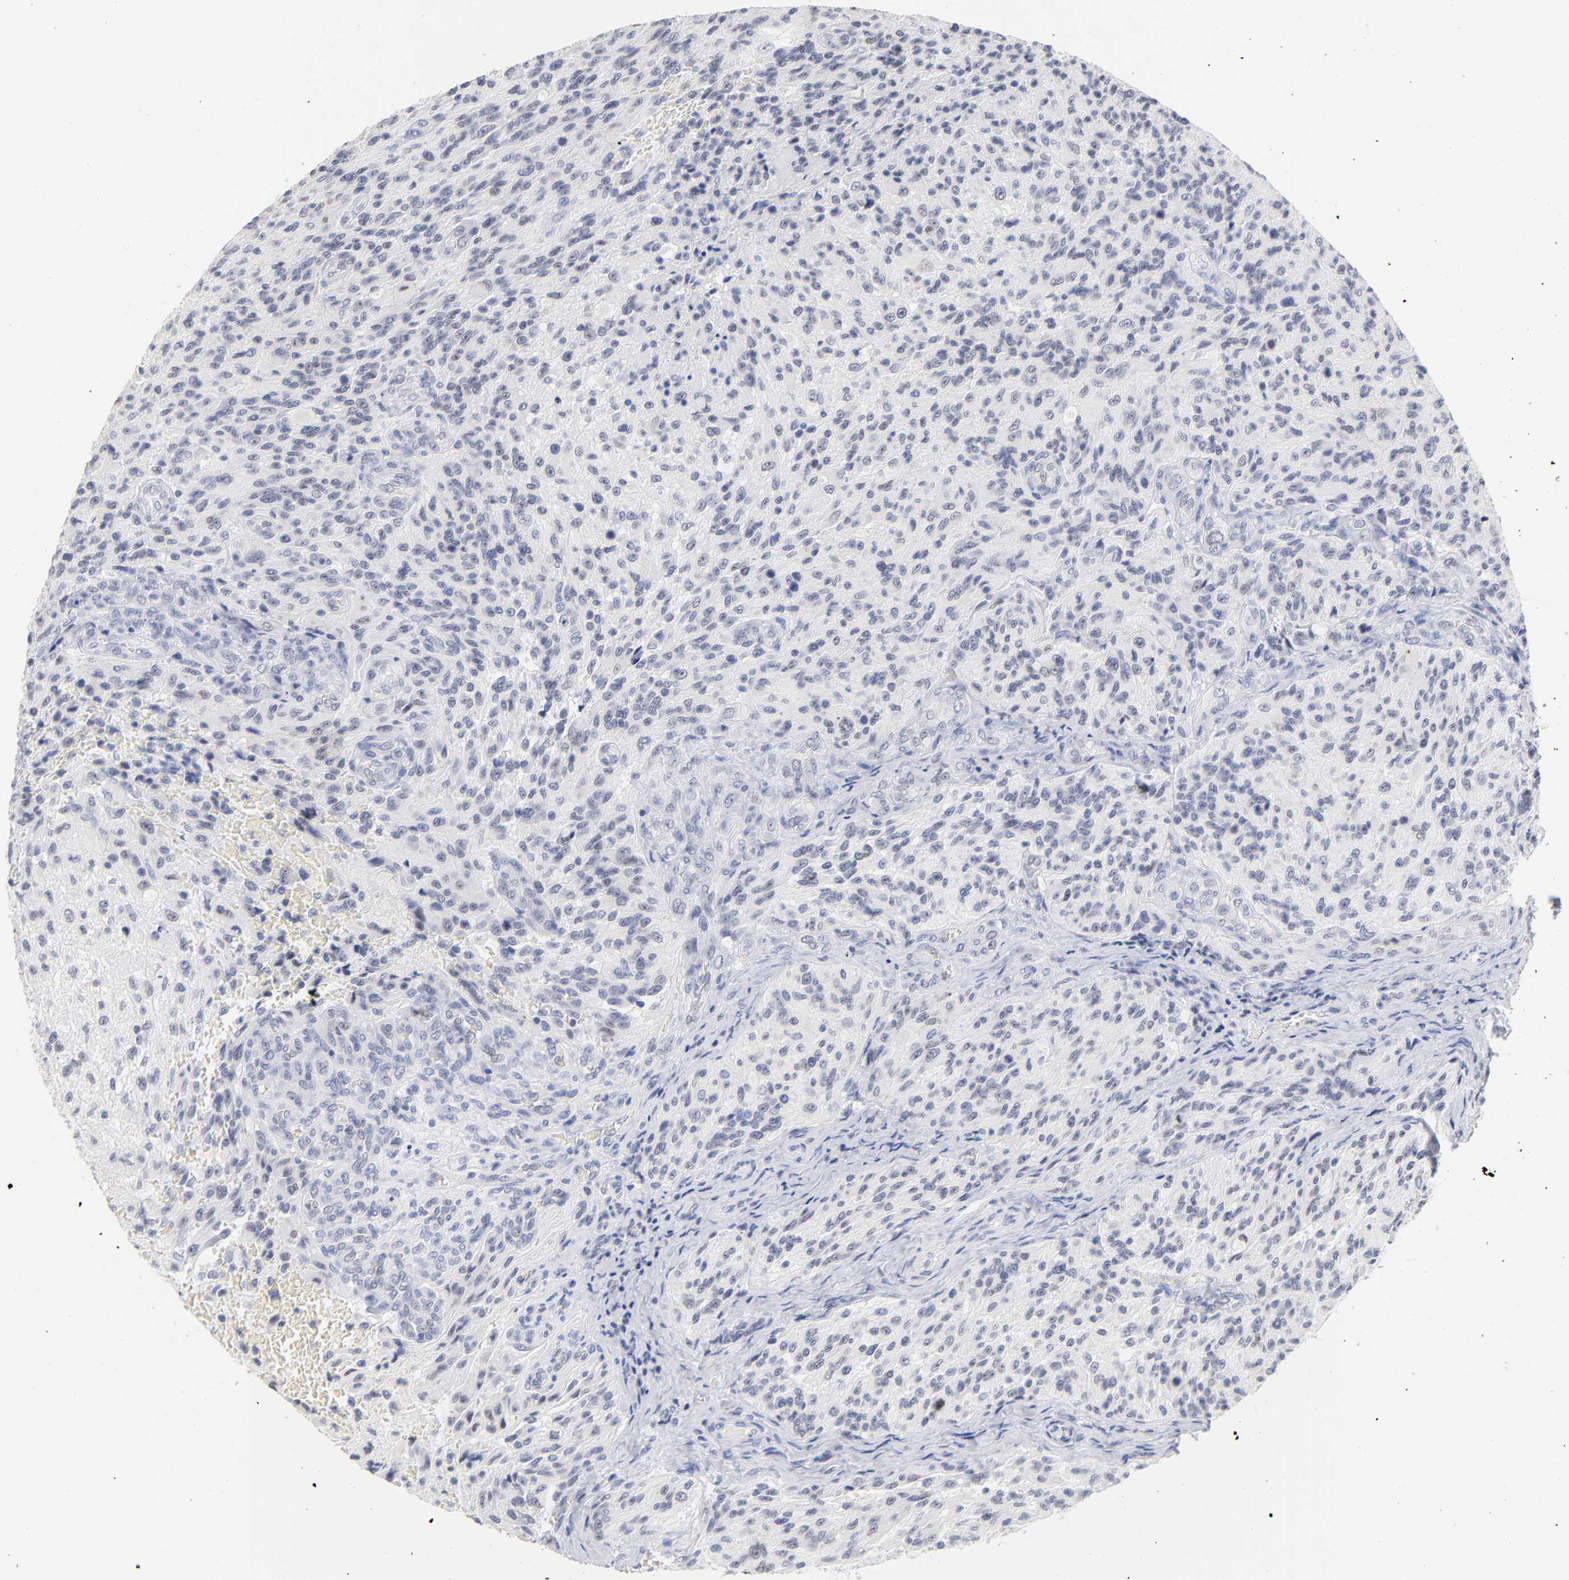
{"staining": {"intensity": "negative", "quantity": "none", "location": "none"}, "tissue": "glioma", "cell_type": "Tumor cells", "image_type": "cancer", "snomed": [{"axis": "morphology", "description": "Normal tissue, NOS"}, {"axis": "morphology", "description": "Glioma, malignant, High grade"}, {"axis": "topography", "description": "Cerebral cortex"}], "caption": "Malignant high-grade glioma was stained to show a protein in brown. There is no significant staining in tumor cells.", "gene": "ORC2", "patient": {"sex": "male", "age": 56}}